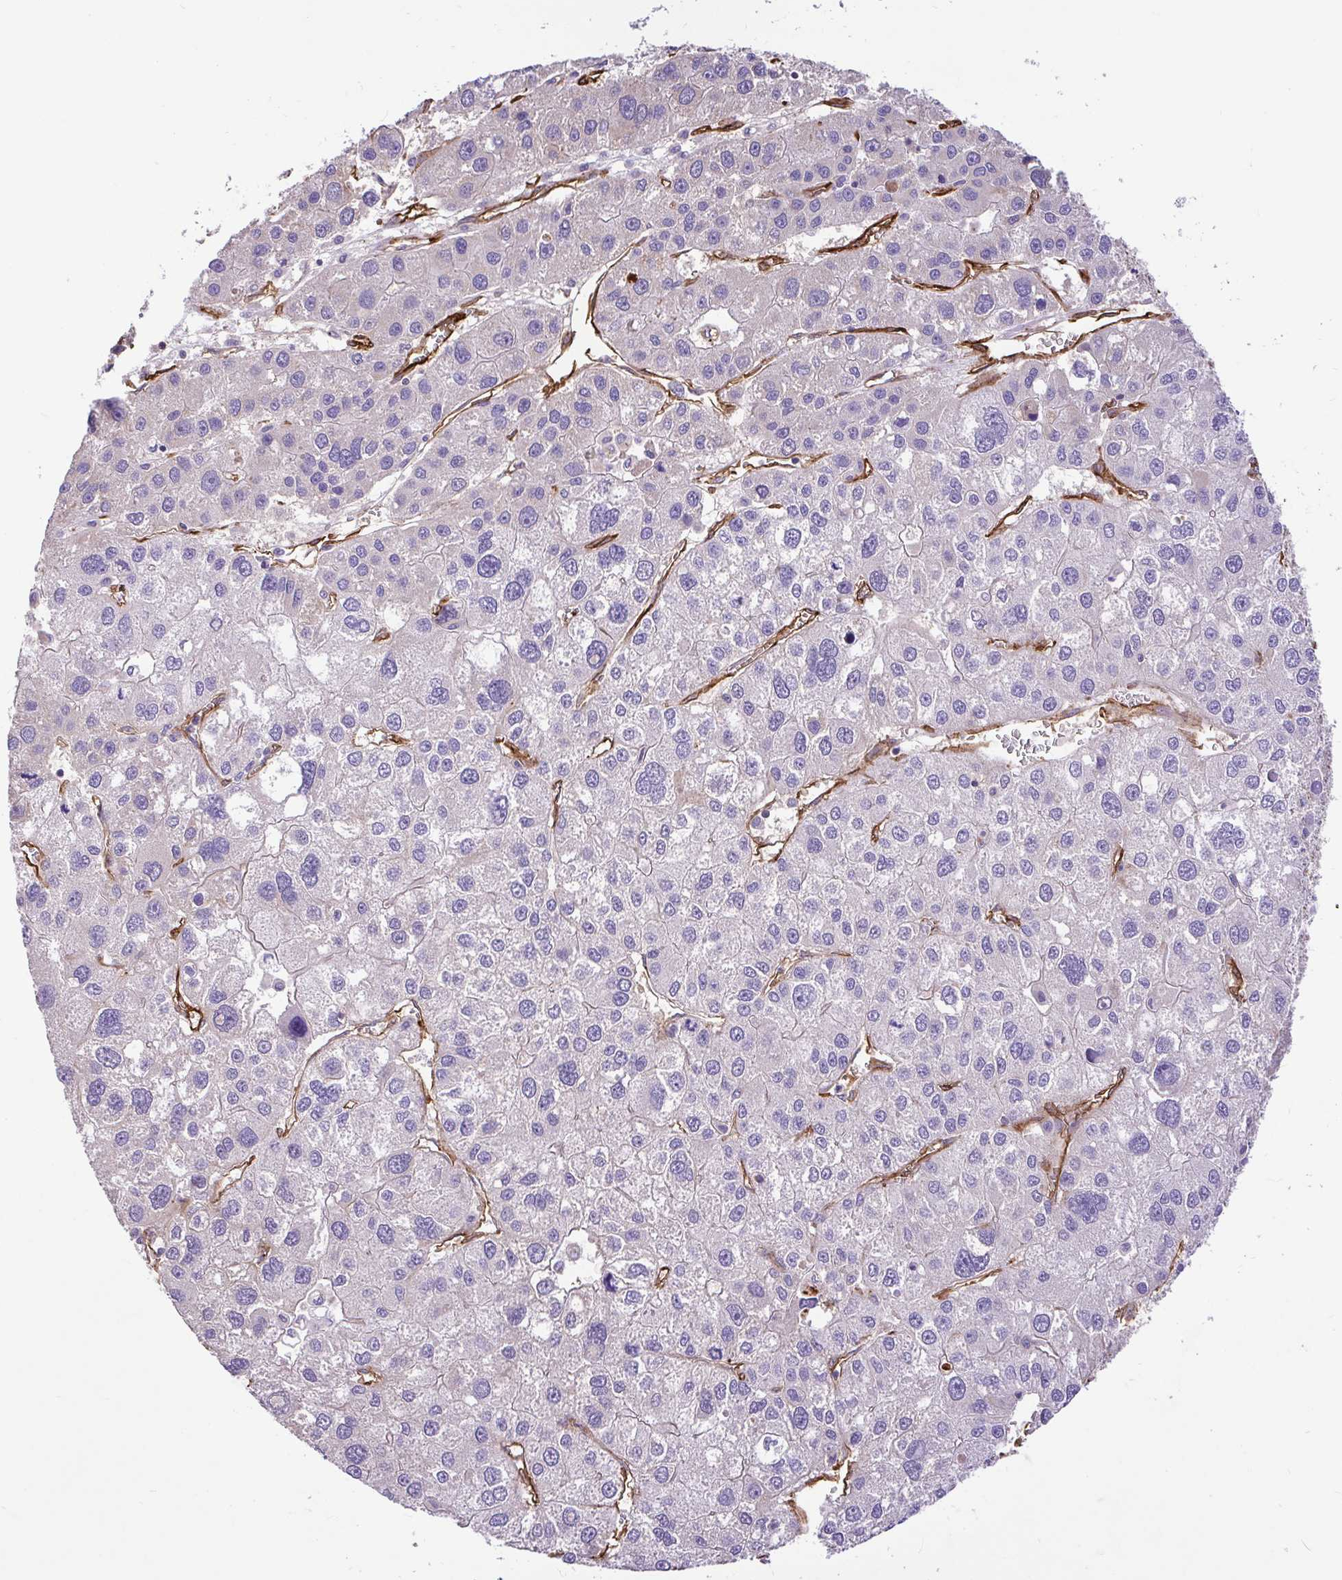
{"staining": {"intensity": "negative", "quantity": "none", "location": "none"}, "tissue": "liver cancer", "cell_type": "Tumor cells", "image_type": "cancer", "snomed": [{"axis": "morphology", "description": "Carcinoma, Hepatocellular, NOS"}, {"axis": "topography", "description": "Liver"}], "caption": "The micrograph demonstrates no staining of tumor cells in liver cancer (hepatocellular carcinoma).", "gene": "PTPRK", "patient": {"sex": "male", "age": 73}}